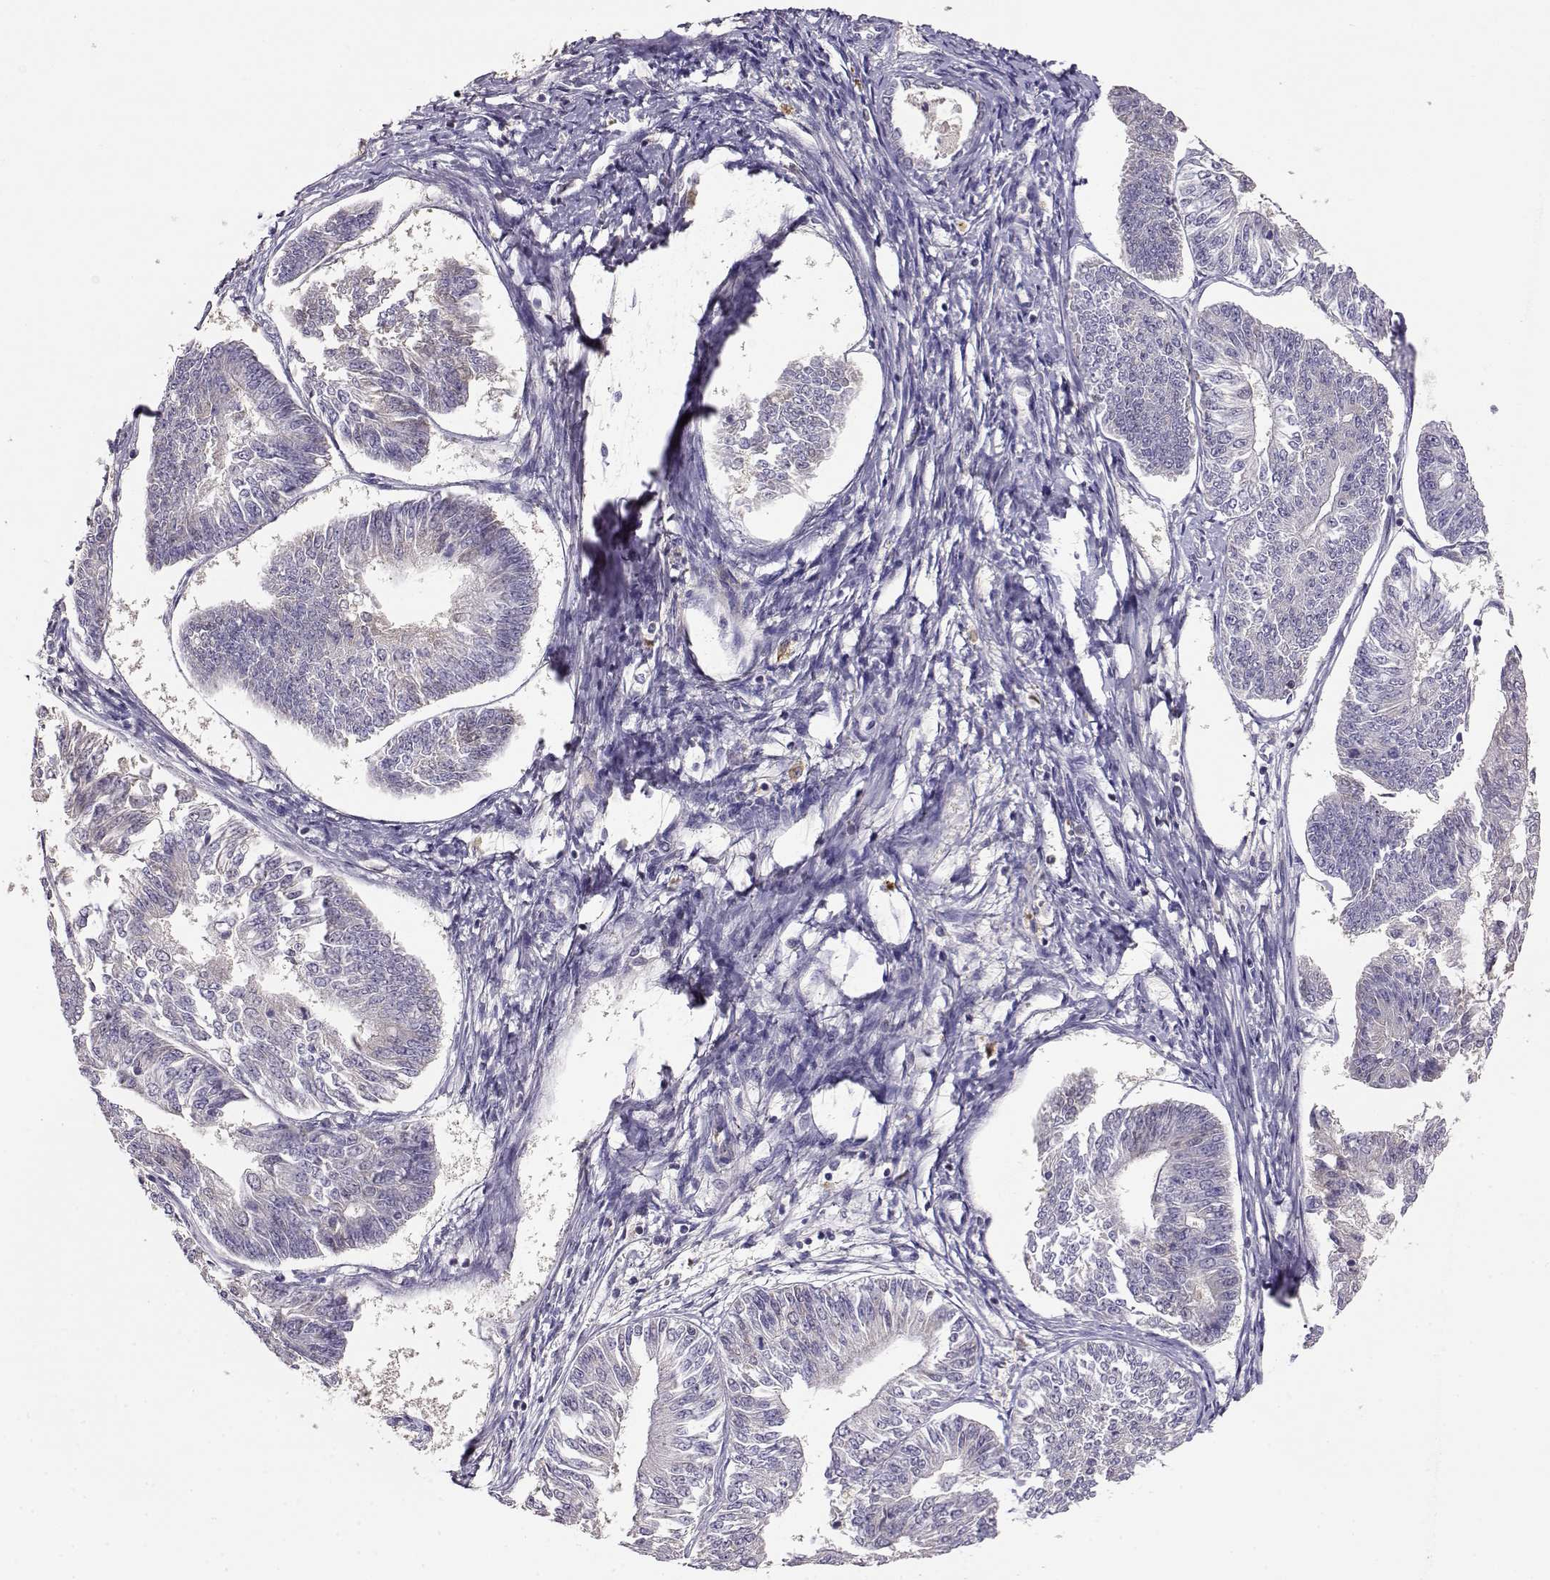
{"staining": {"intensity": "negative", "quantity": "none", "location": "none"}, "tissue": "endometrial cancer", "cell_type": "Tumor cells", "image_type": "cancer", "snomed": [{"axis": "morphology", "description": "Adenocarcinoma, NOS"}, {"axis": "topography", "description": "Endometrium"}], "caption": "High power microscopy histopathology image of an immunohistochemistry (IHC) photomicrograph of endometrial cancer (adenocarcinoma), revealing no significant expression in tumor cells. The staining is performed using DAB (3,3'-diaminobenzidine) brown chromogen with nuclei counter-stained in using hematoxylin.", "gene": "TACR1", "patient": {"sex": "female", "age": 58}}